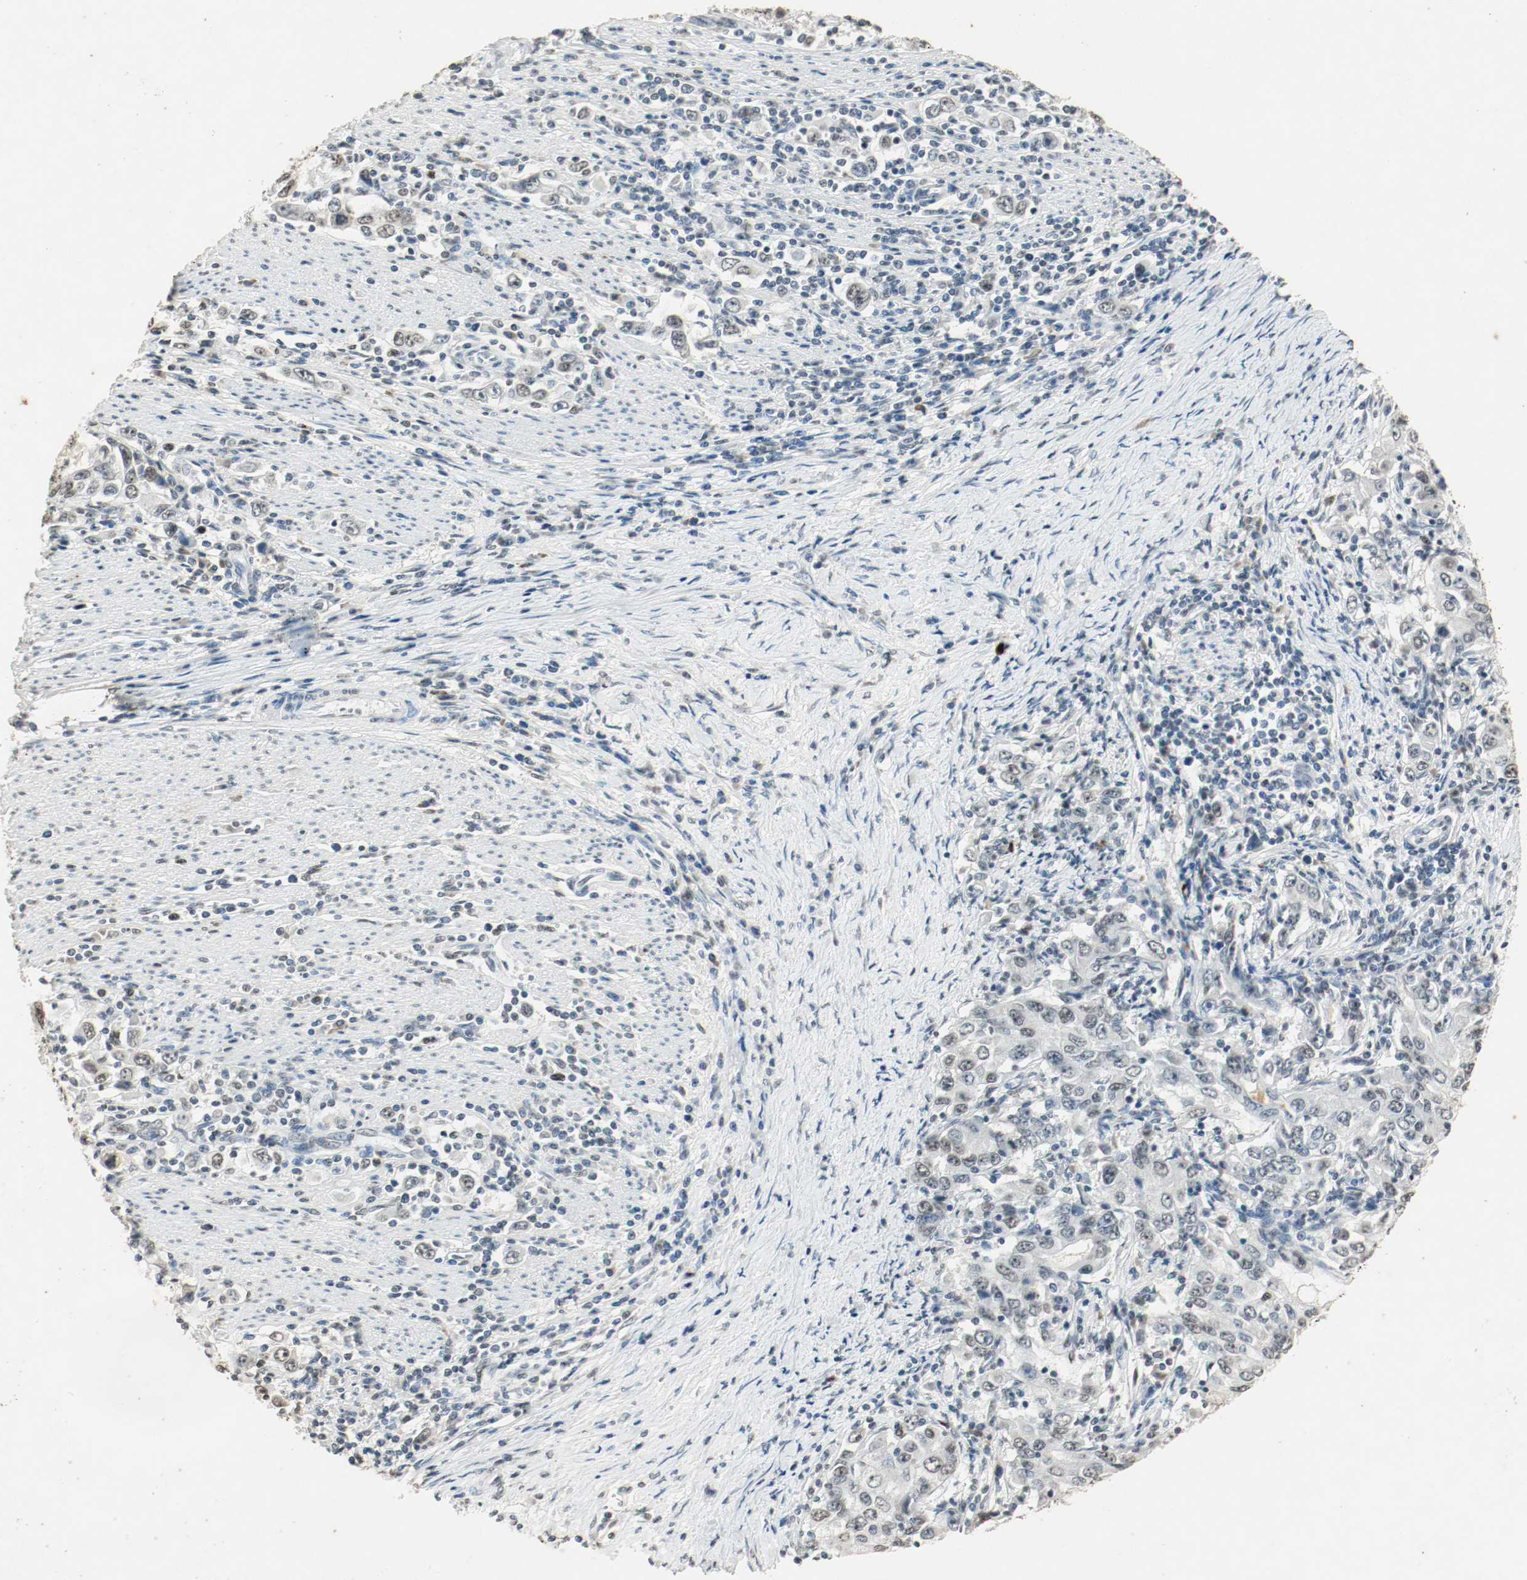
{"staining": {"intensity": "weak", "quantity": ">75%", "location": "nuclear"}, "tissue": "stomach cancer", "cell_type": "Tumor cells", "image_type": "cancer", "snomed": [{"axis": "morphology", "description": "Adenocarcinoma, NOS"}, {"axis": "topography", "description": "Stomach, lower"}], "caption": "Immunohistochemistry histopathology image of neoplastic tissue: stomach cancer stained using IHC displays low levels of weak protein expression localized specifically in the nuclear of tumor cells, appearing as a nuclear brown color.", "gene": "DNMT1", "patient": {"sex": "female", "age": 72}}